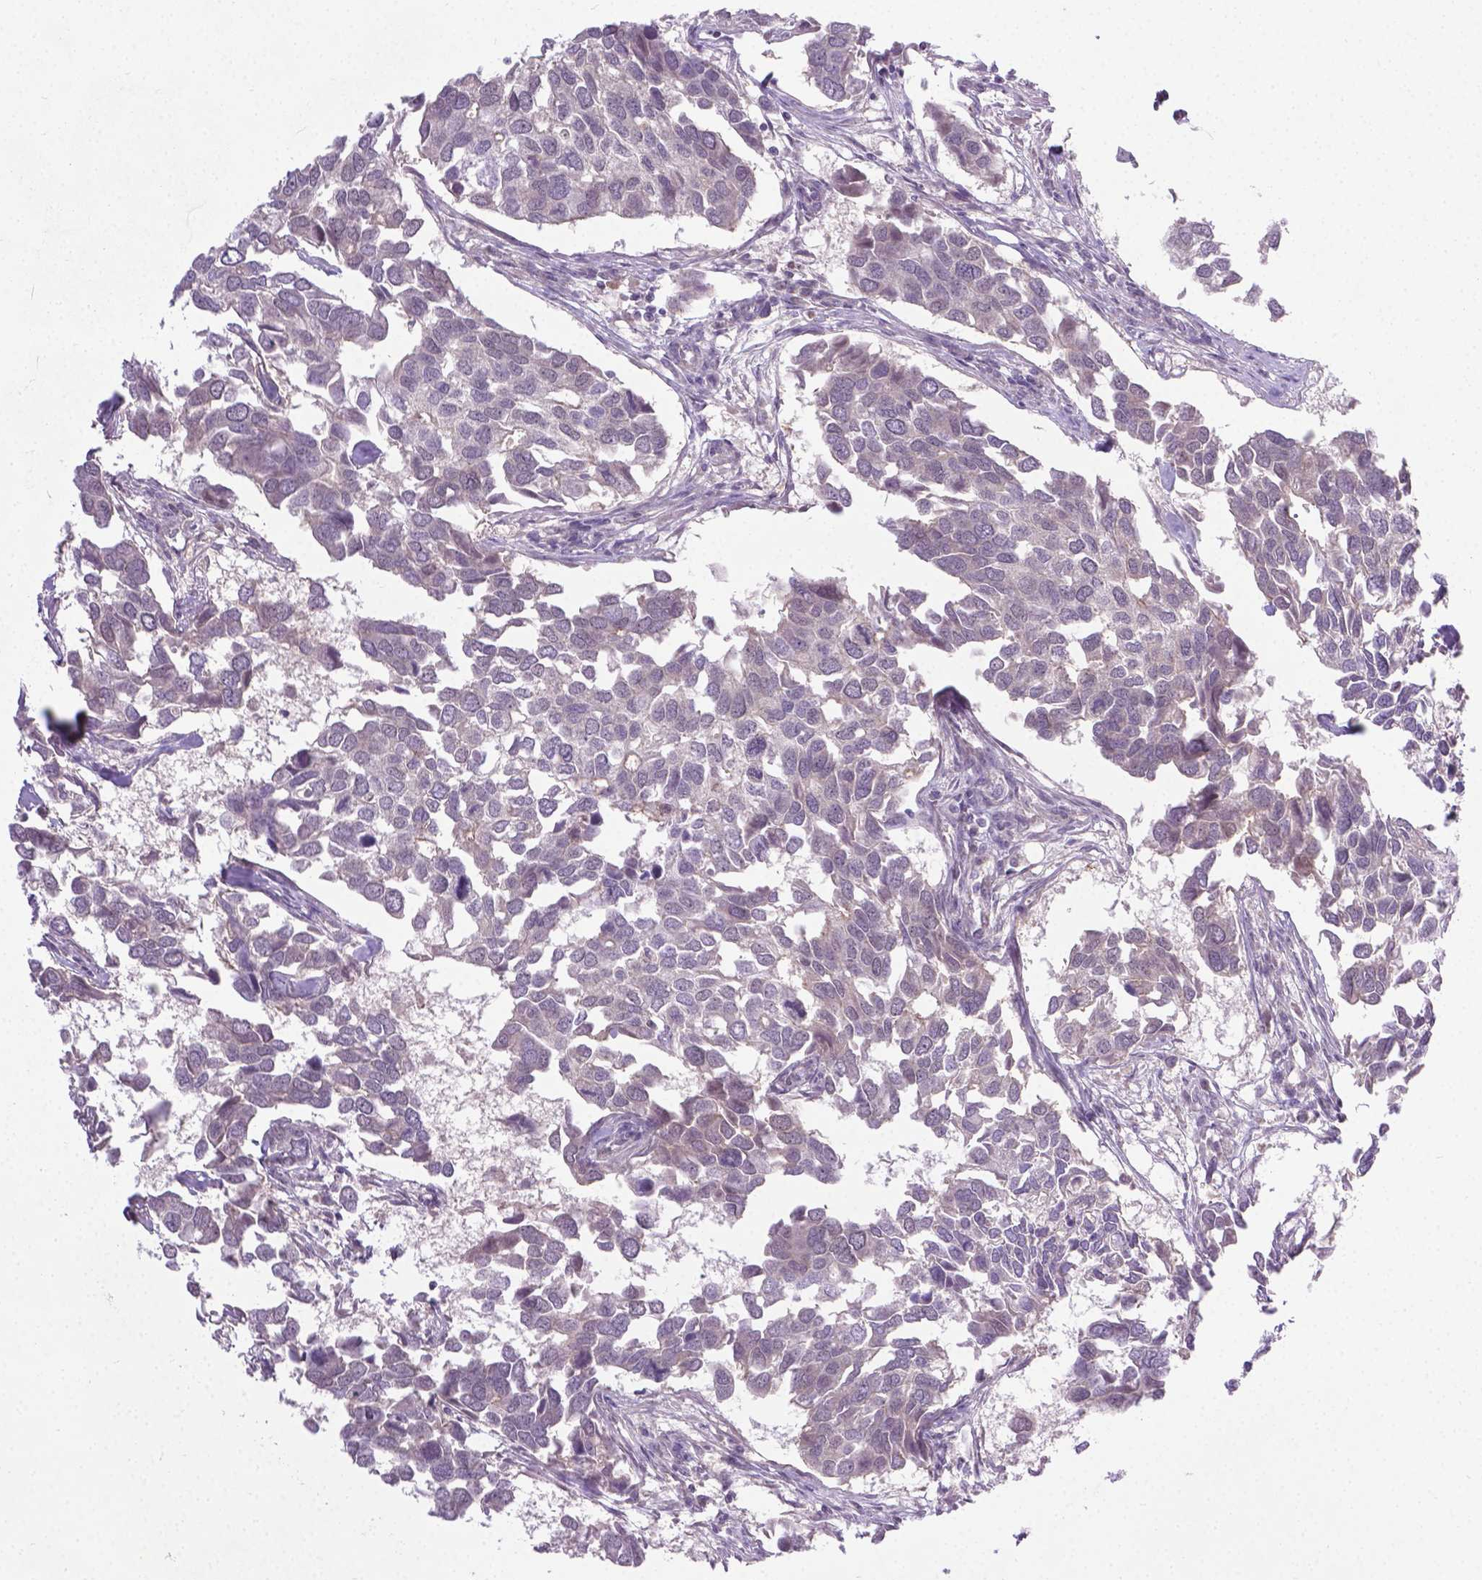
{"staining": {"intensity": "negative", "quantity": "none", "location": "none"}, "tissue": "breast cancer", "cell_type": "Tumor cells", "image_type": "cancer", "snomed": [{"axis": "morphology", "description": "Duct carcinoma"}, {"axis": "topography", "description": "Breast"}], "caption": "This photomicrograph is of breast cancer (invasive ductal carcinoma) stained with IHC to label a protein in brown with the nuclei are counter-stained blue. There is no positivity in tumor cells. (Brightfield microscopy of DAB immunohistochemistry at high magnification).", "gene": "ANKRD54", "patient": {"sex": "female", "age": 83}}